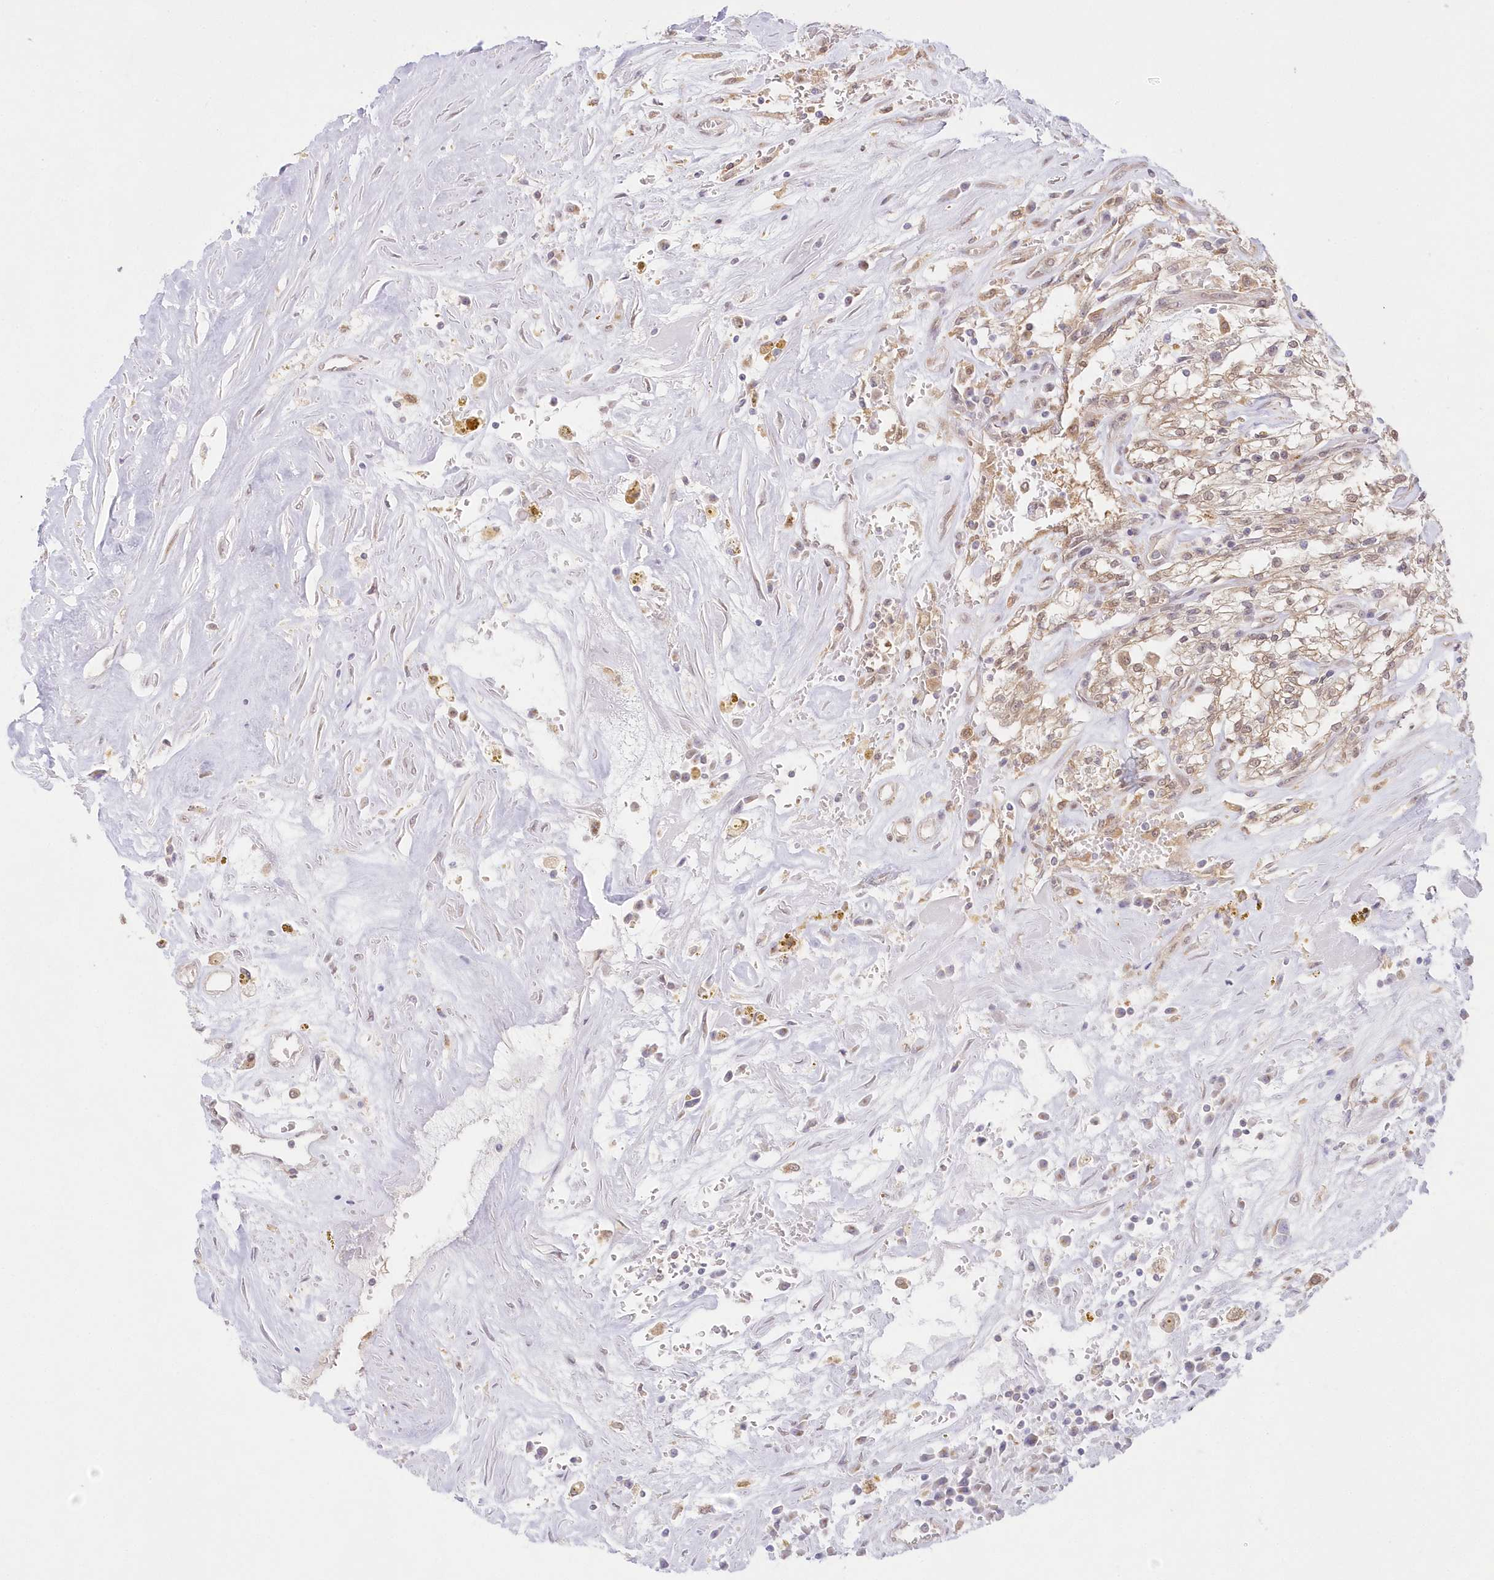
{"staining": {"intensity": "weak", "quantity": ">75%", "location": "cytoplasmic/membranous,nuclear"}, "tissue": "renal cancer", "cell_type": "Tumor cells", "image_type": "cancer", "snomed": [{"axis": "morphology", "description": "Adenocarcinoma, NOS"}, {"axis": "topography", "description": "Kidney"}], "caption": "Adenocarcinoma (renal) stained with a protein marker displays weak staining in tumor cells.", "gene": "RNPEP", "patient": {"sex": "female", "age": 52}}